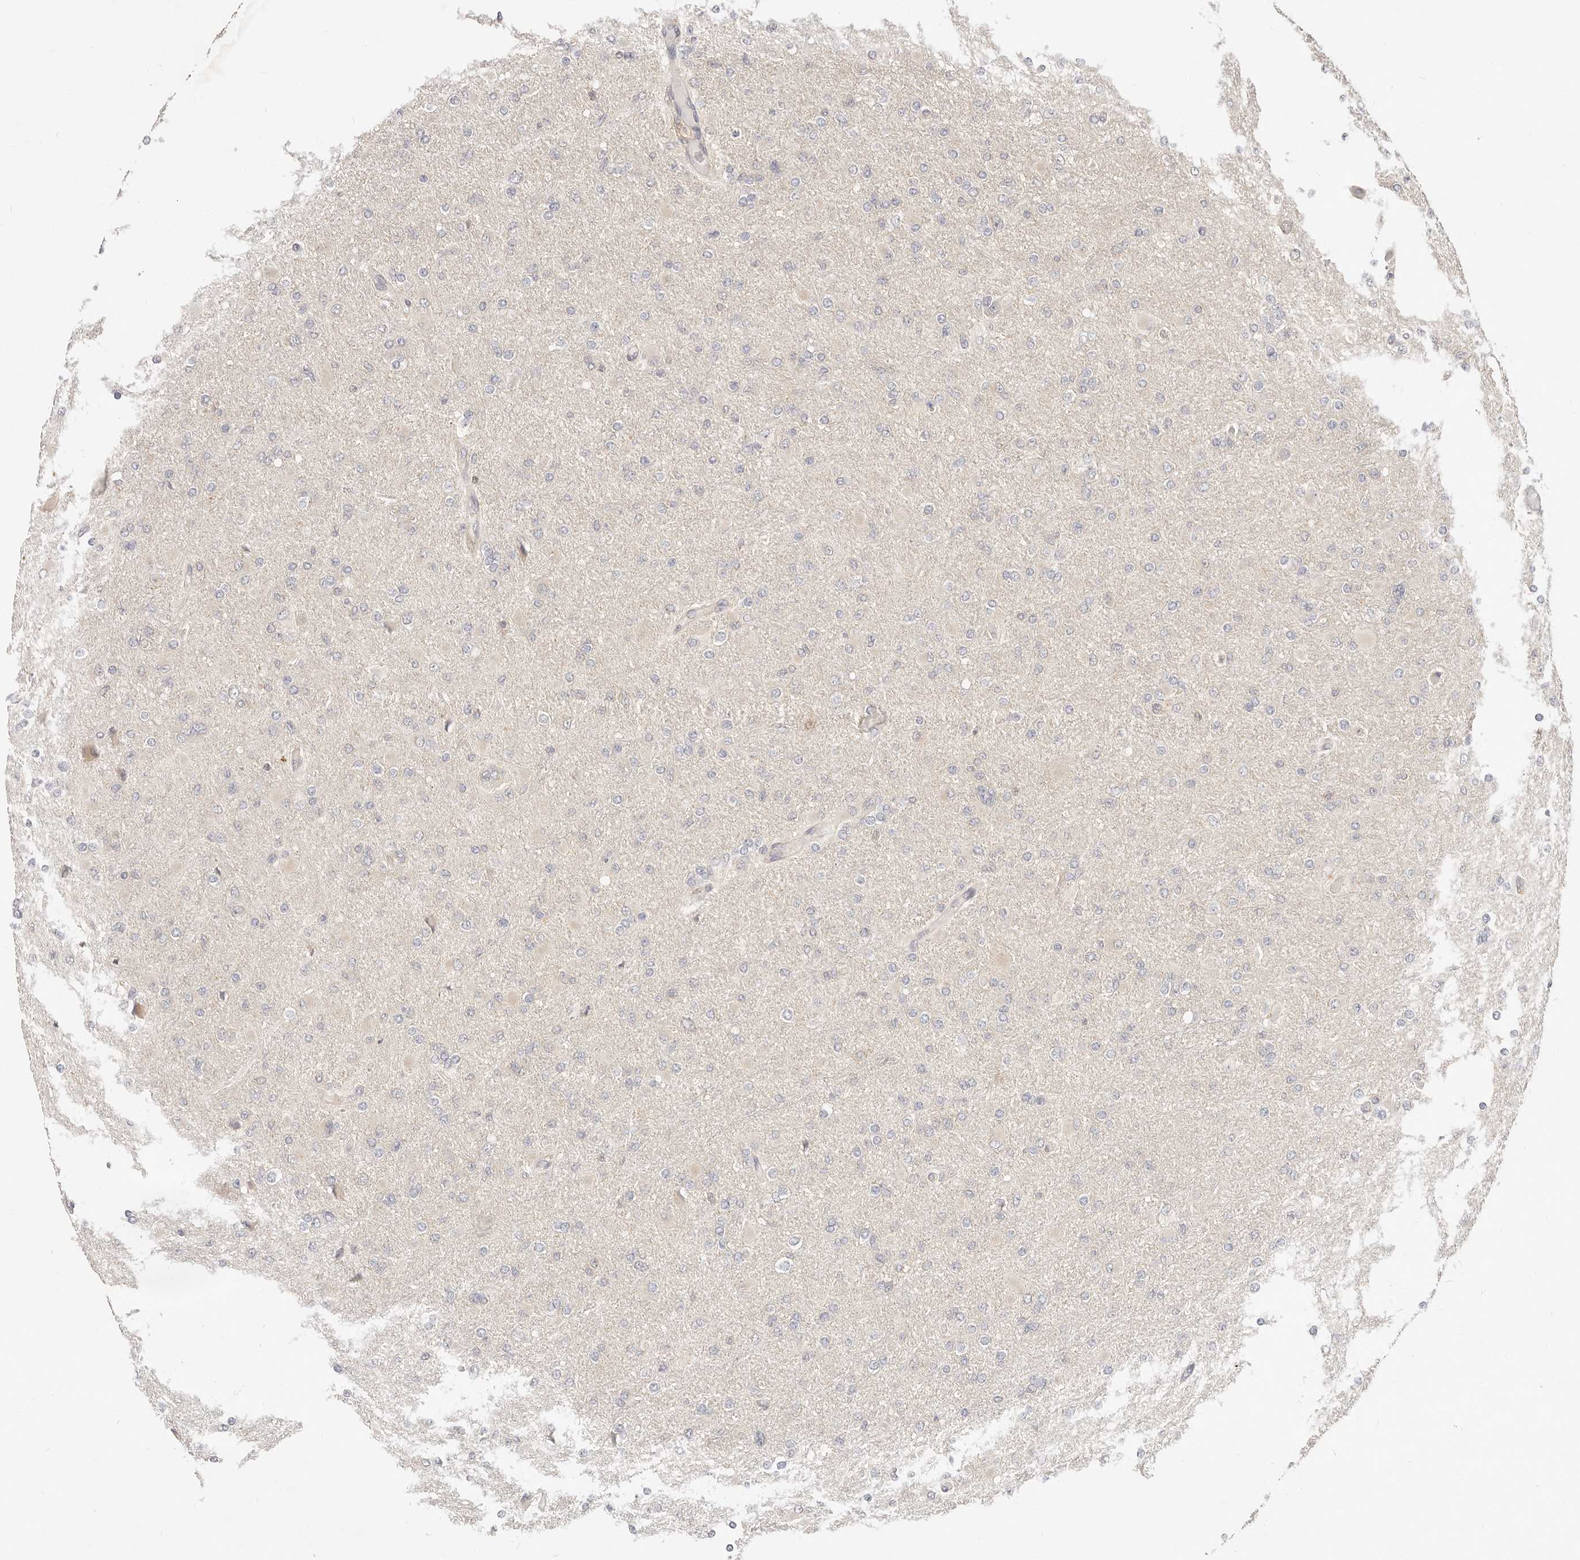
{"staining": {"intensity": "negative", "quantity": "none", "location": "none"}, "tissue": "glioma", "cell_type": "Tumor cells", "image_type": "cancer", "snomed": [{"axis": "morphology", "description": "Glioma, malignant, High grade"}, {"axis": "topography", "description": "Cerebral cortex"}], "caption": "Protein analysis of glioma shows no significant positivity in tumor cells.", "gene": "DTNBP1", "patient": {"sex": "female", "age": 36}}